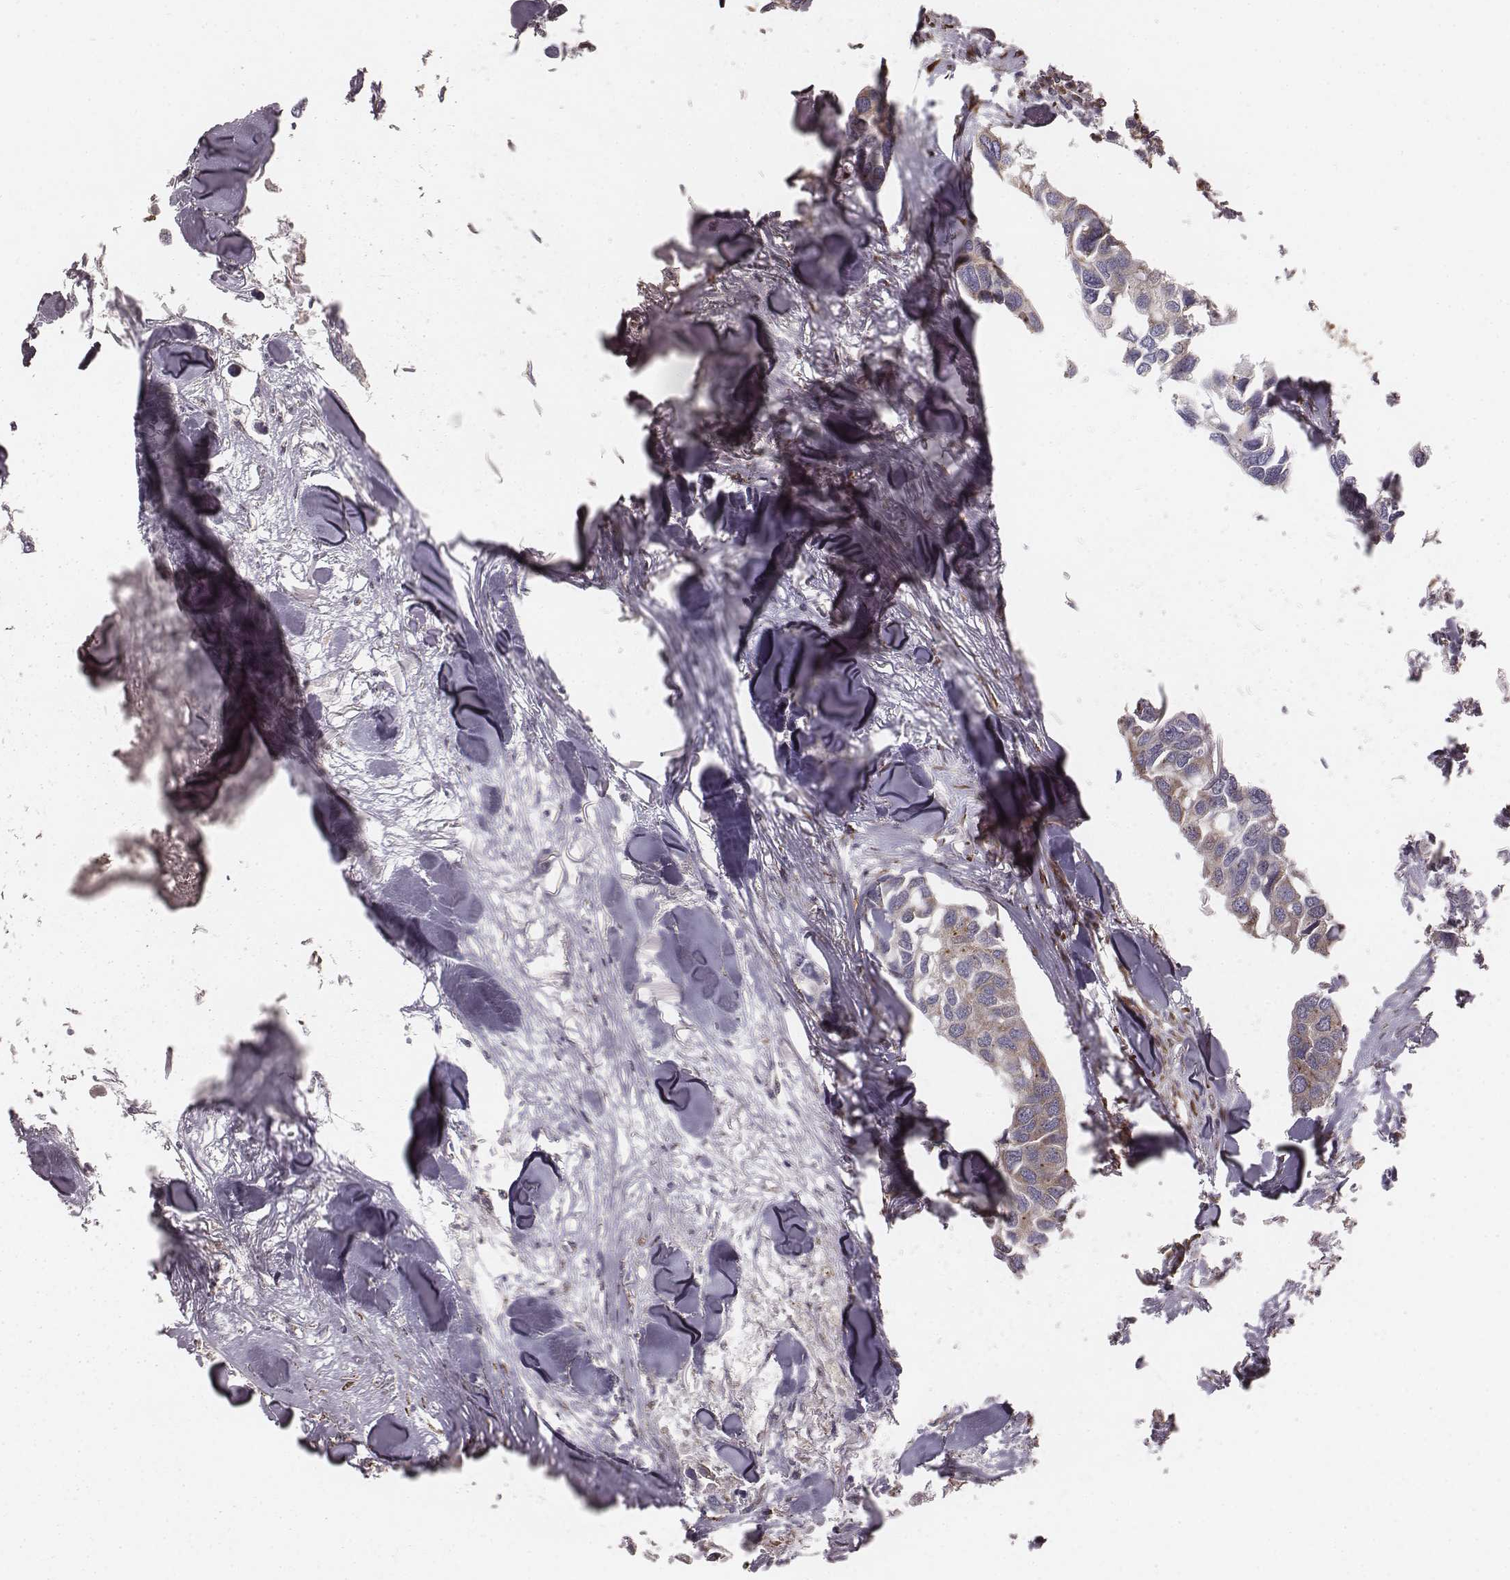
{"staining": {"intensity": "moderate", "quantity": "25%-75%", "location": "cytoplasmic/membranous"}, "tissue": "breast cancer", "cell_type": "Tumor cells", "image_type": "cancer", "snomed": [{"axis": "morphology", "description": "Duct carcinoma"}, {"axis": "topography", "description": "Breast"}], "caption": "Immunohistochemistry (IHC) micrograph of human breast cancer stained for a protein (brown), which exhibits medium levels of moderate cytoplasmic/membranous staining in approximately 25%-75% of tumor cells.", "gene": "PALMD", "patient": {"sex": "female", "age": 83}}